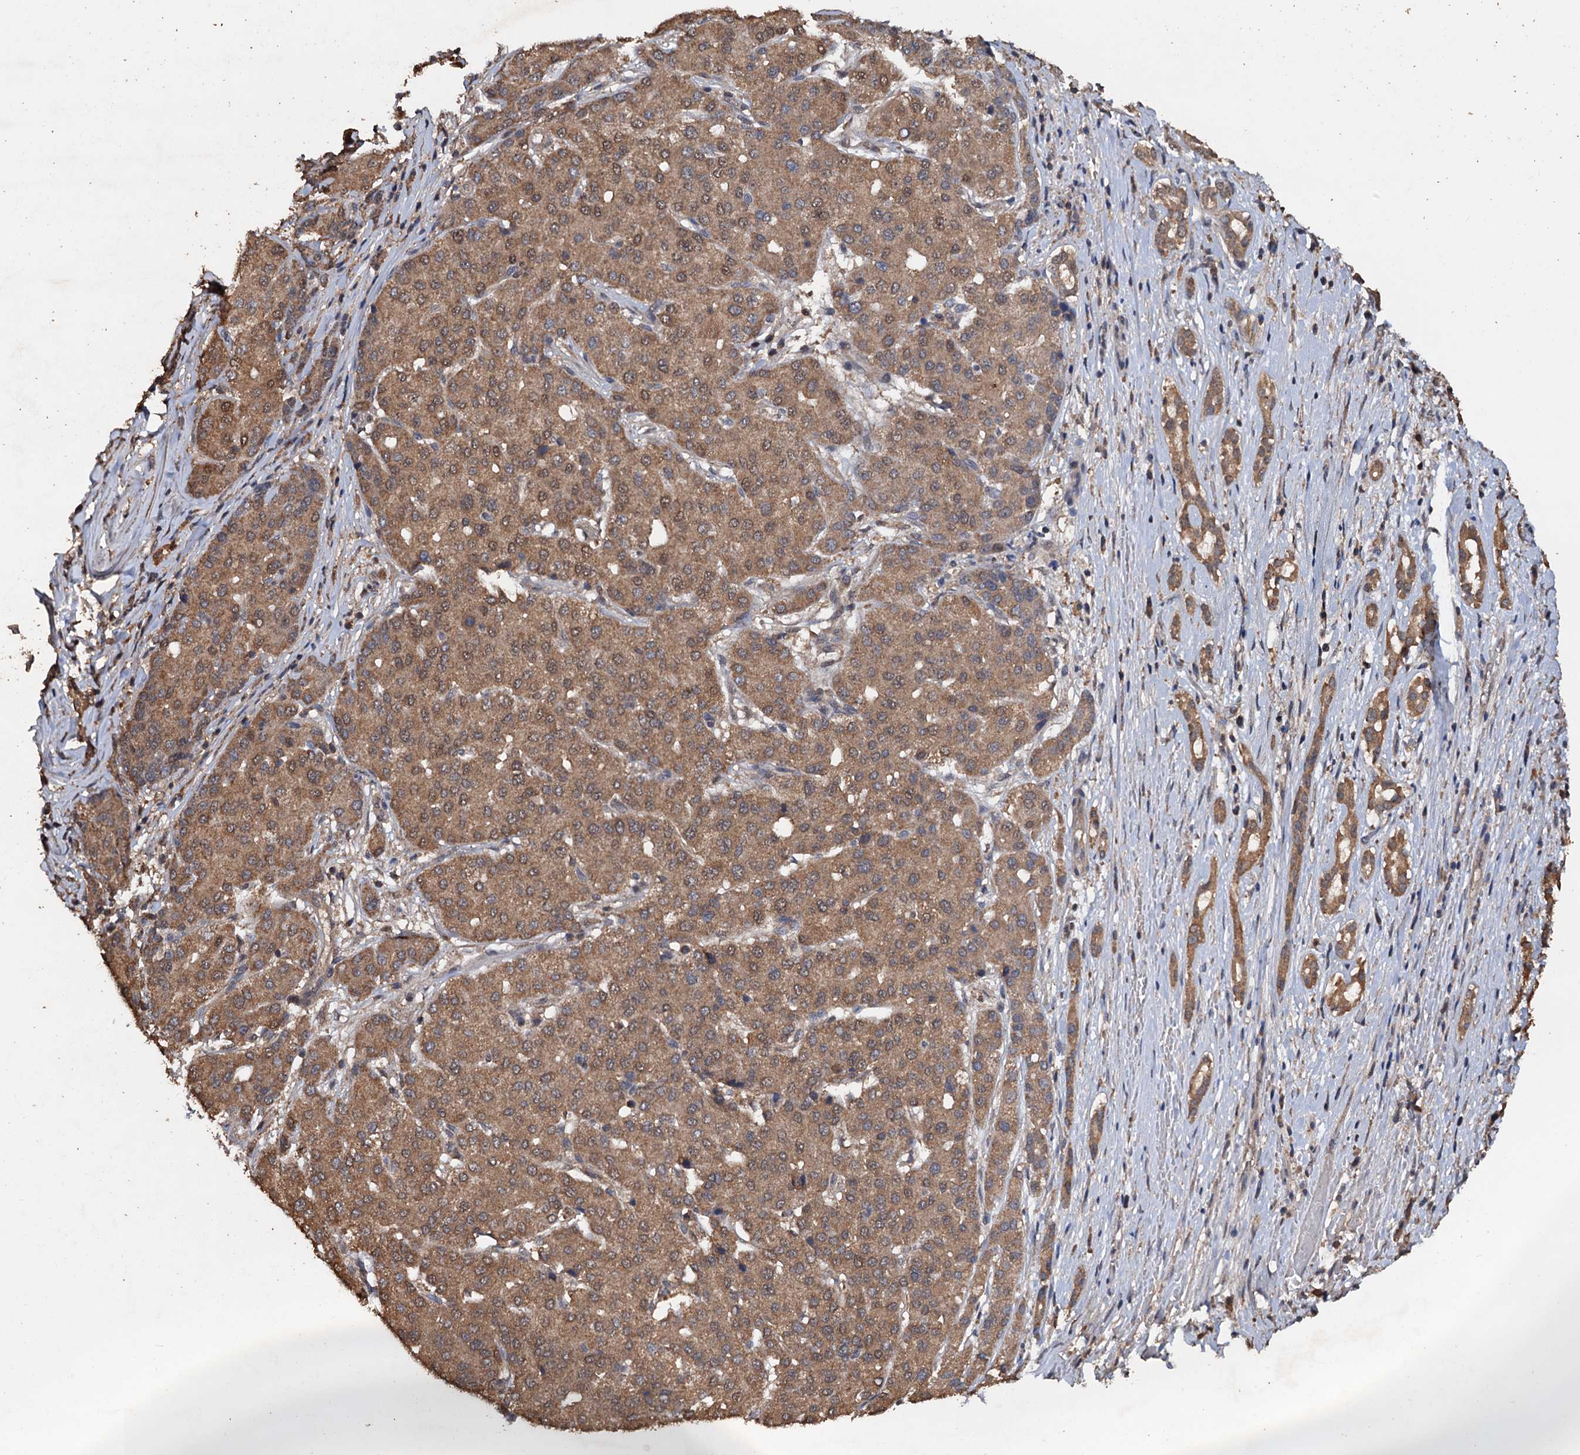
{"staining": {"intensity": "moderate", "quantity": ">75%", "location": "cytoplasmic/membranous,nuclear"}, "tissue": "liver cancer", "cell_type": "Tumor cells", "image_type": "cancer", "snomed": [{"axis": "morphology", "description": "Carcinoma, Hepatocellular, NOS"}, {"axis": "topography", "description": "Liver"}], "caption": "A brown stain shows moderate cytoplasmic/membranous and nuclear expression of a protein in human liver cancer (hepatocellular carcinoma) tumor cells.", "gene": "PSMD9", "patient": {"sex": "male", "age": 65}}